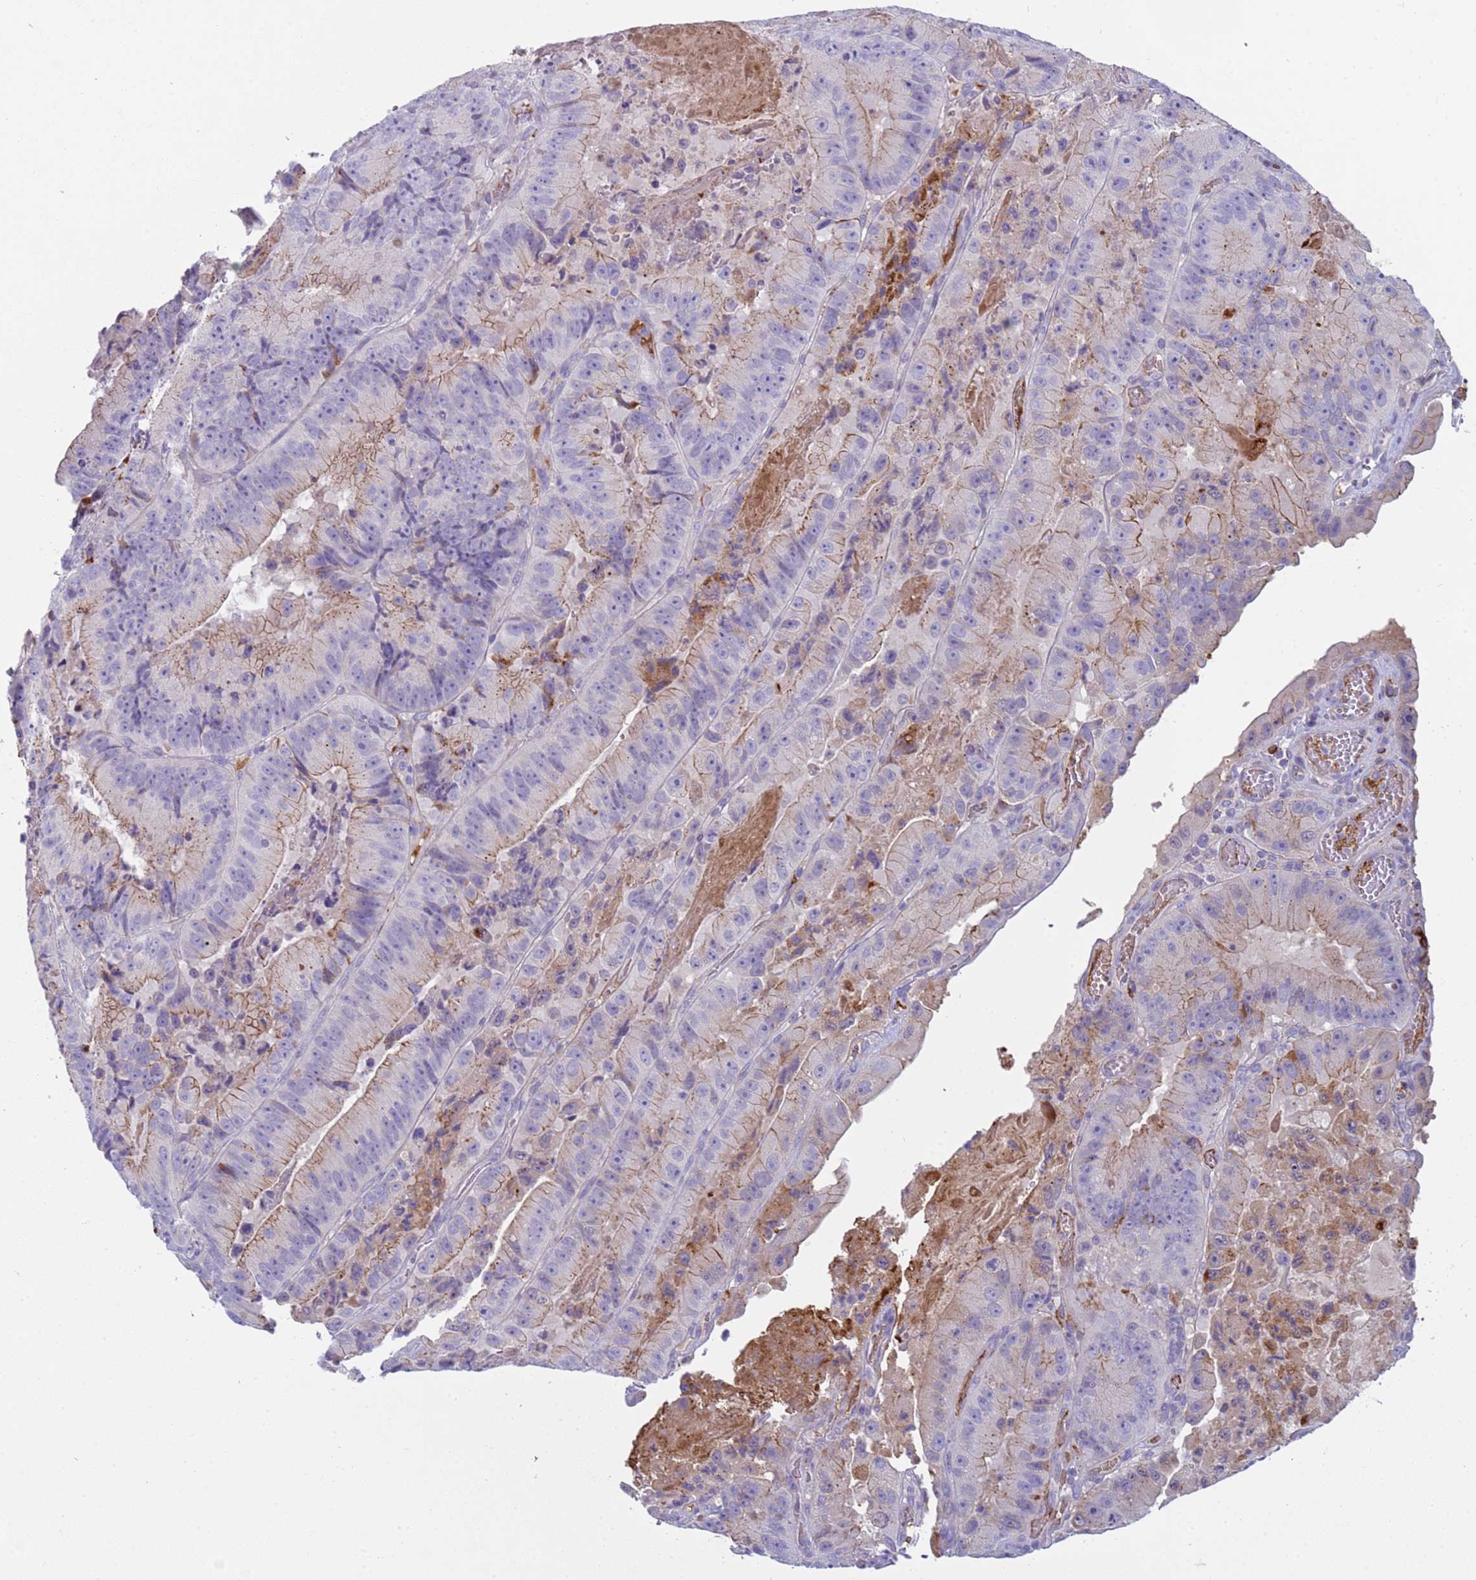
{"staining": {"intensity": "weak", "quantity": "<25%", "location": "cytoplasmic/membranous"}, "tissue": "colorectal cancer", "cell_type": "Tumor cells", "image_type": "cancer", "snomed": [{"axis": "morphology", "description": "Adenocarcinoma, NOS"}, {"axis": "topography", "description": "Colon"}], "caption": "Immunohistochemical staining of human adenocarcinoma (colorectal) shows no significant positivity in tumor cells.", "gene": "C4orf46", "patient": {"sex": "female", "age": 86}}